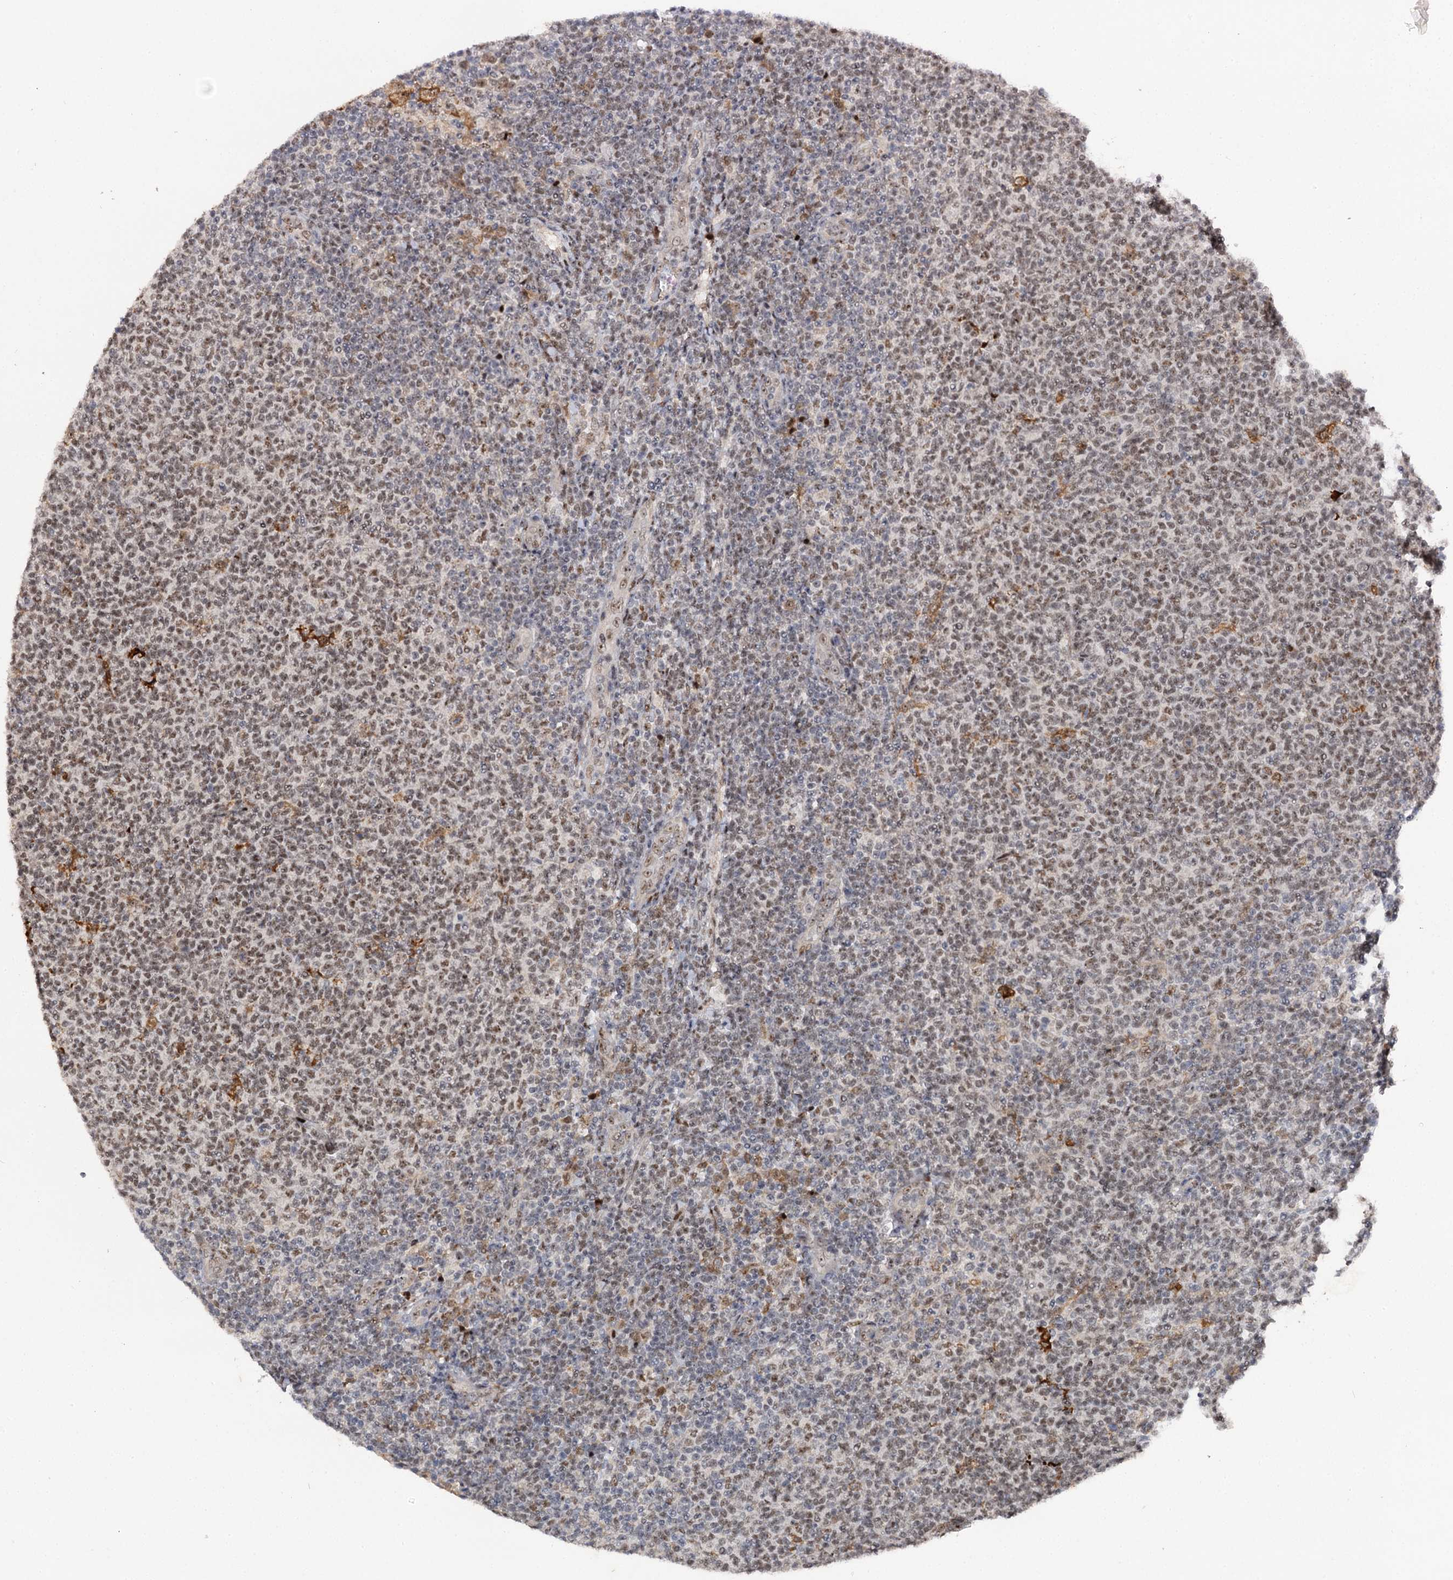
{"staining": {"intensity": "weak", "quantity": ">75%", "location": "nuclear"}, "tissue": "lymphoma", "cell_type": "Tumor cells", "image_type": "cancer", "snomed": [{"axis": "morphology", "description": "Malignant lymphoma, non-Hodgkin's type, Low grade"}, {"axis": "topography", "description": "Lymph node"}], "caption": "Protein expression analysis of low-grade malignant lymphoma, non-Hodgkin's type displays weak nuclear staining in about >75% of tumor cells. (IHC, brightfield microscopy, high magnification).", "gene": "BUD13", "patient": {"sex": "male", "age": 66}}